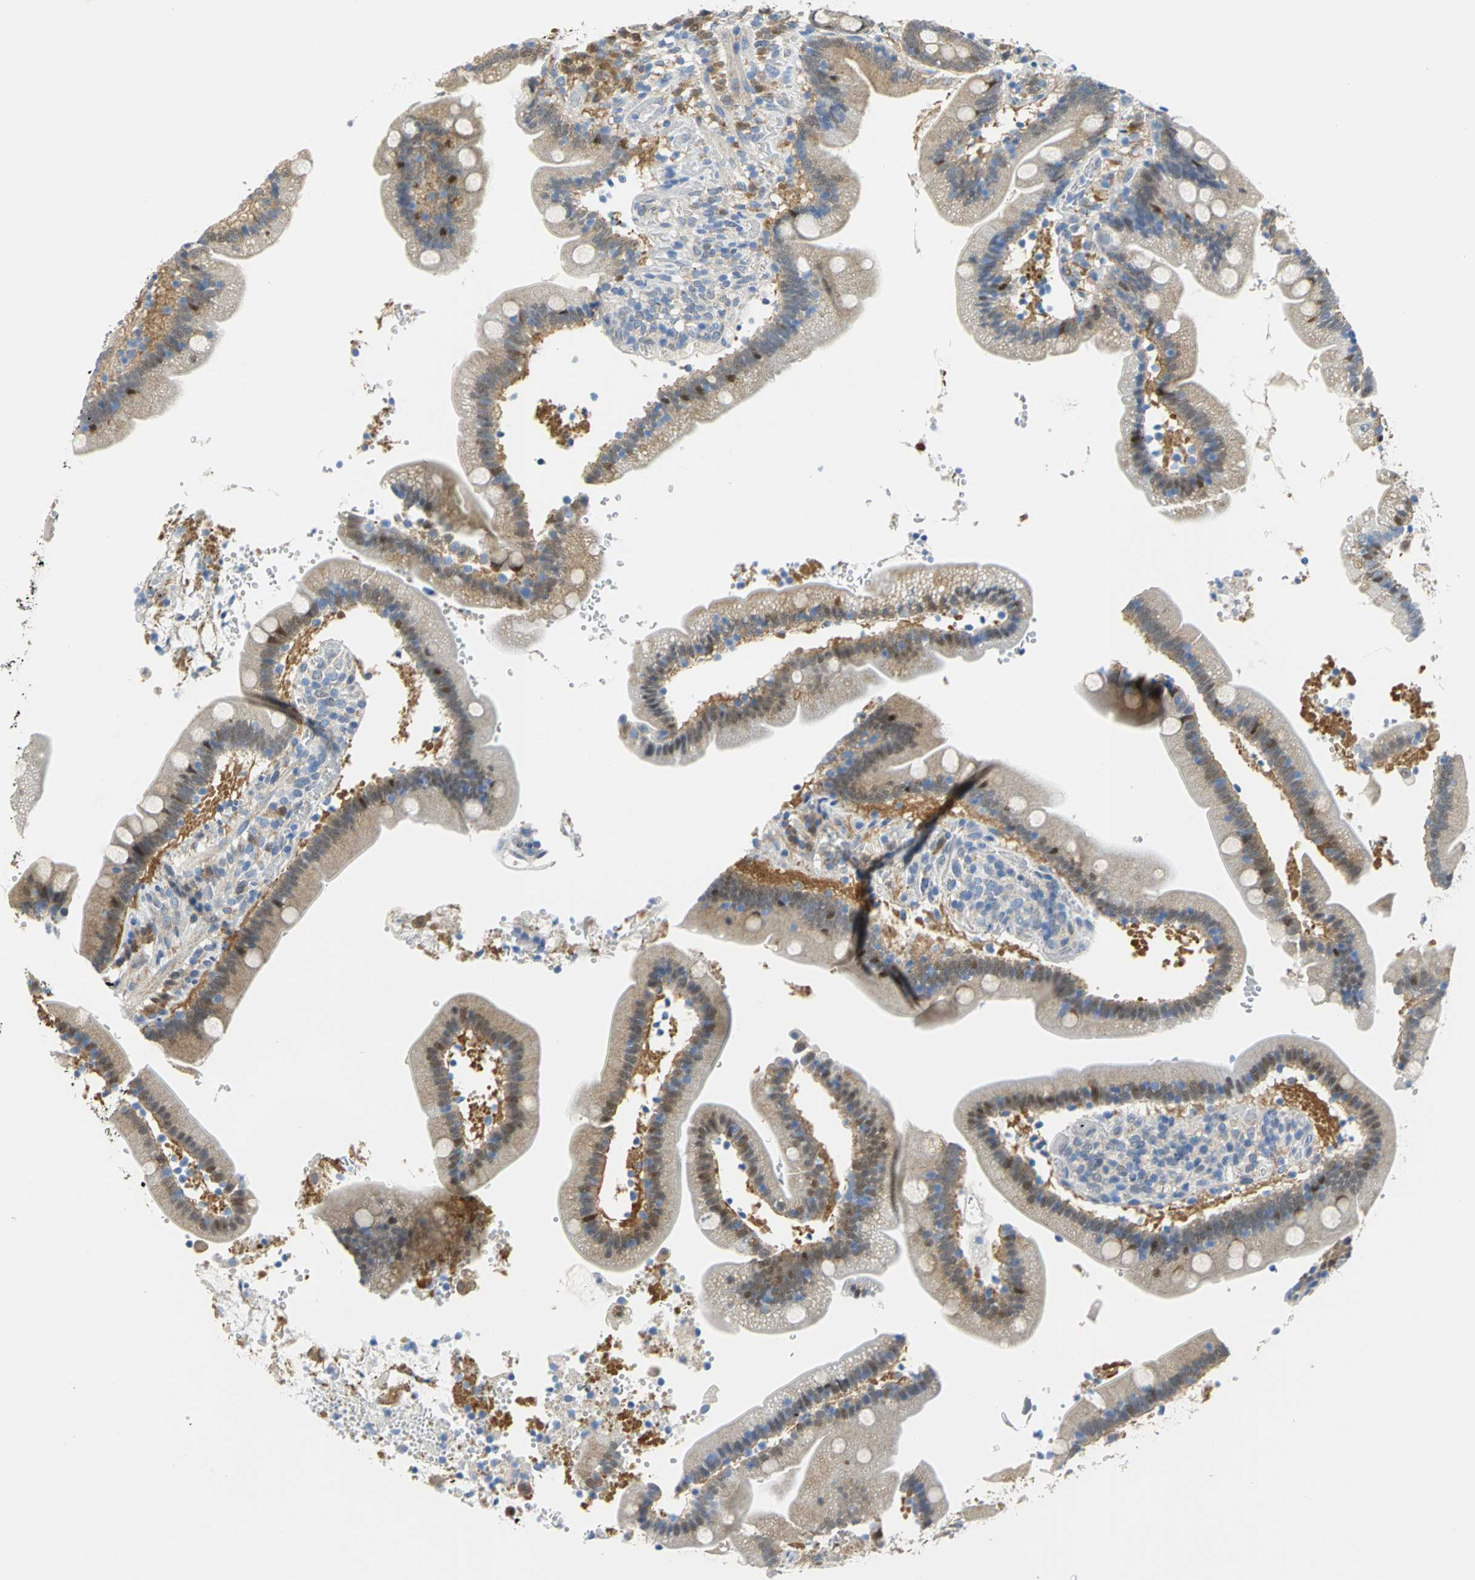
{"staining": {"intensity": "moderate", "quantity": ">75%", "location": "cytoplasmic/membranous"}, "tissue": "duodenum", "cell_type": "Glandular cells", "image_type": "normal", "snomed": [{"axis": "morphology", "description": "Normal tissue, NOS"}, {"axis": "topography", "description": "Duodenum"}], "caption": "Duodenum stained with a brown dye shows moderate cytoplasmic/membranous positive staining in about >75% of glandular cells.", "gene": "PGM3", "patient": {"sex": "male", "age": 66}}